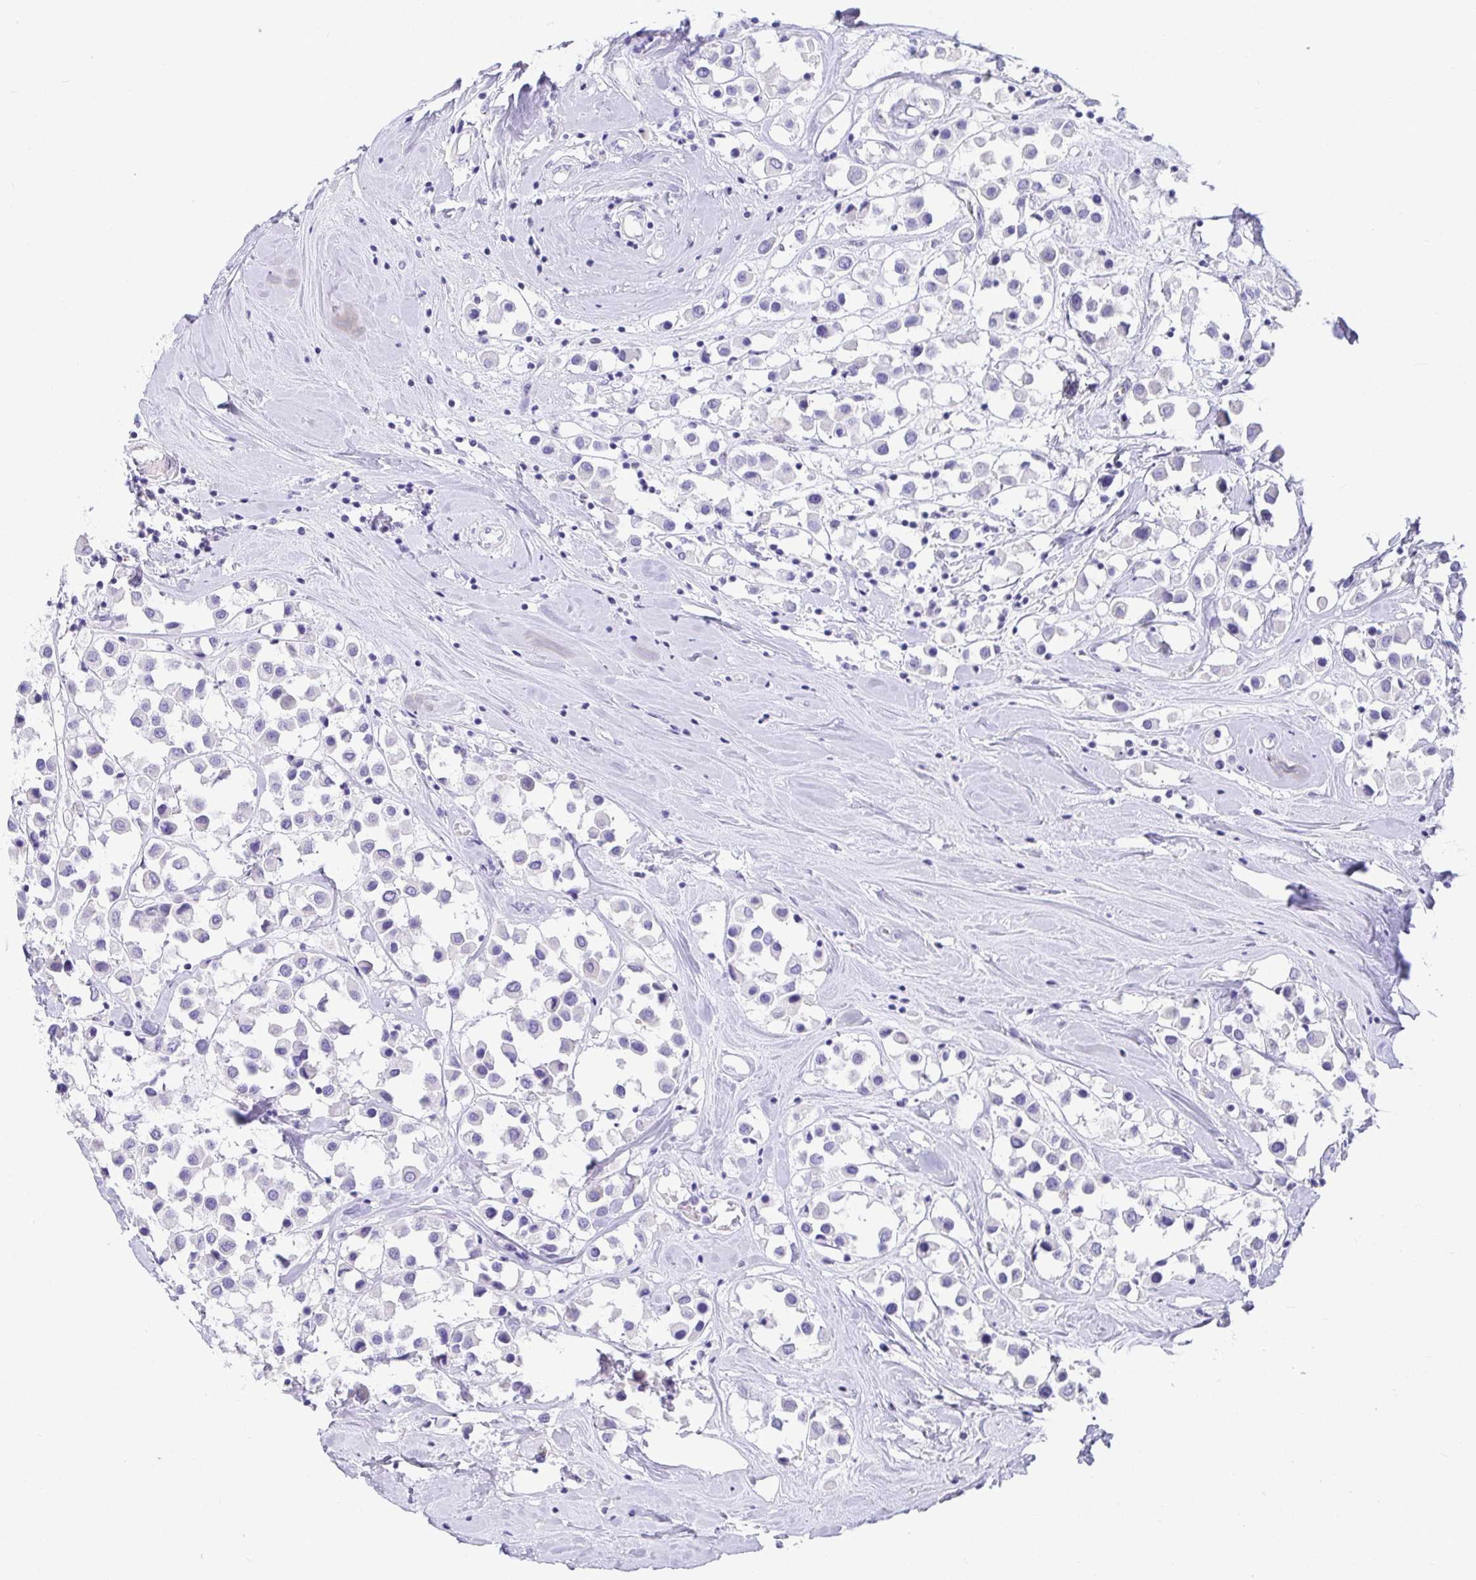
{"staining": {"intensity": "negative", "quantity": "none", "location": "none"}, "tissue": "breast cancer", "cell_type": "Tumor cells", "image_type": "cancer", "snomed": [{"axis": "morphology", "description": "Duct carcinoma"}, {"axis": "topography", "description": "Breast"}], "caption": "Micrograph shows no protein positivity in tumor cells of invasive ductal carcinoma (breast) tissue.", "gene": "TMEM241", "patient": {"sex": "female", "age": 61}}